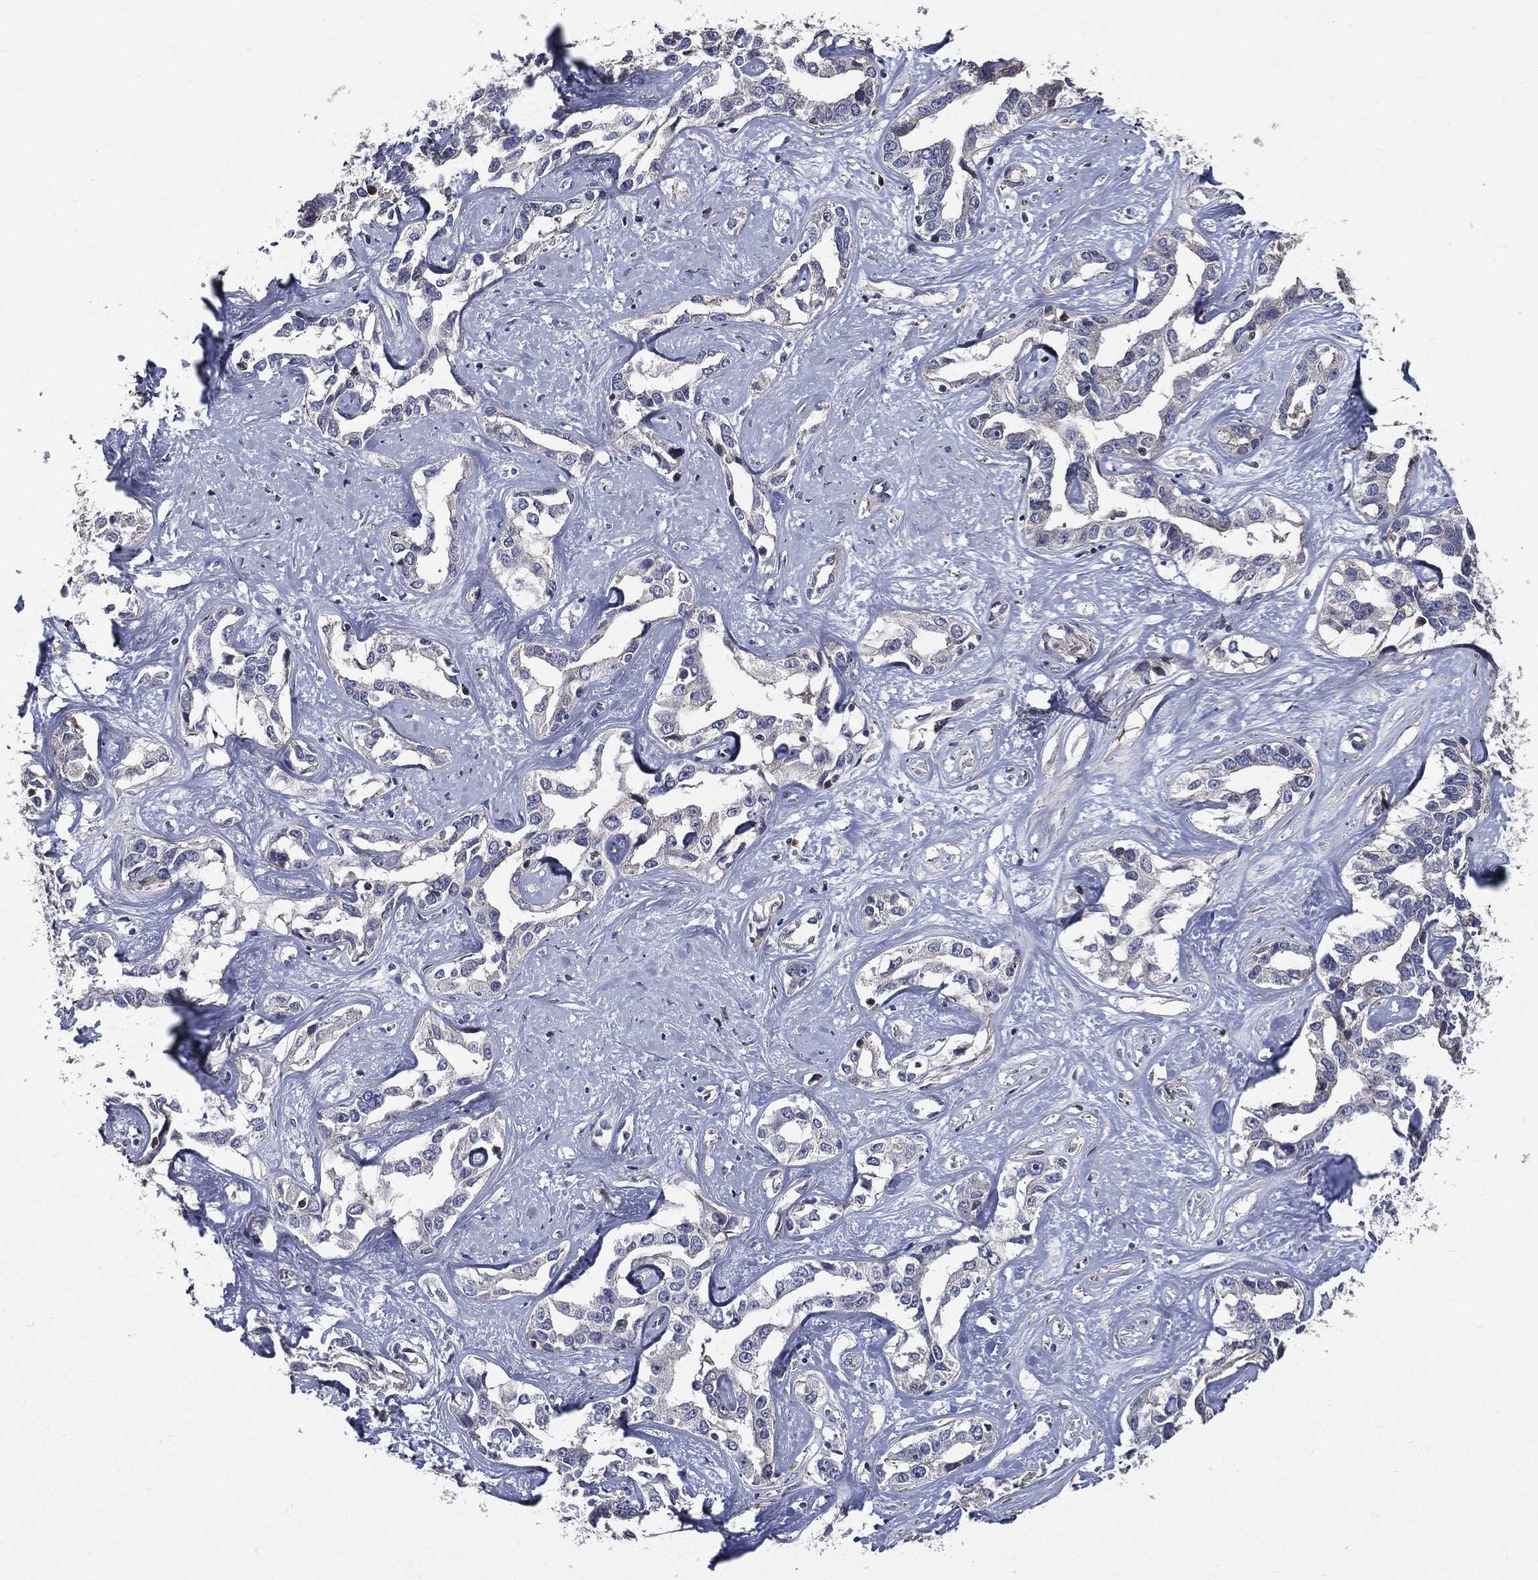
{"staining": {"intensity": "negative", "quantity": "none", "location": "none"}, "tissue": "liver cancer", "cell_type": "Tumor cells", "image_type": "cancer", "snomed": [{"axis": "morphology", "description": "Cholangiocarcinoma"}, {"axis": "topography", "description": "Liver"}], "caption": "This histopathology image is of cholangiocarcinoma (liver) stained with immunohistochemistry to label a protein in brown with the nuclei are counter-stained blue. There is no positivity in tumor cells.", "gene": "SERPINB2", "patient": {"sex": "male", "age": 59}}